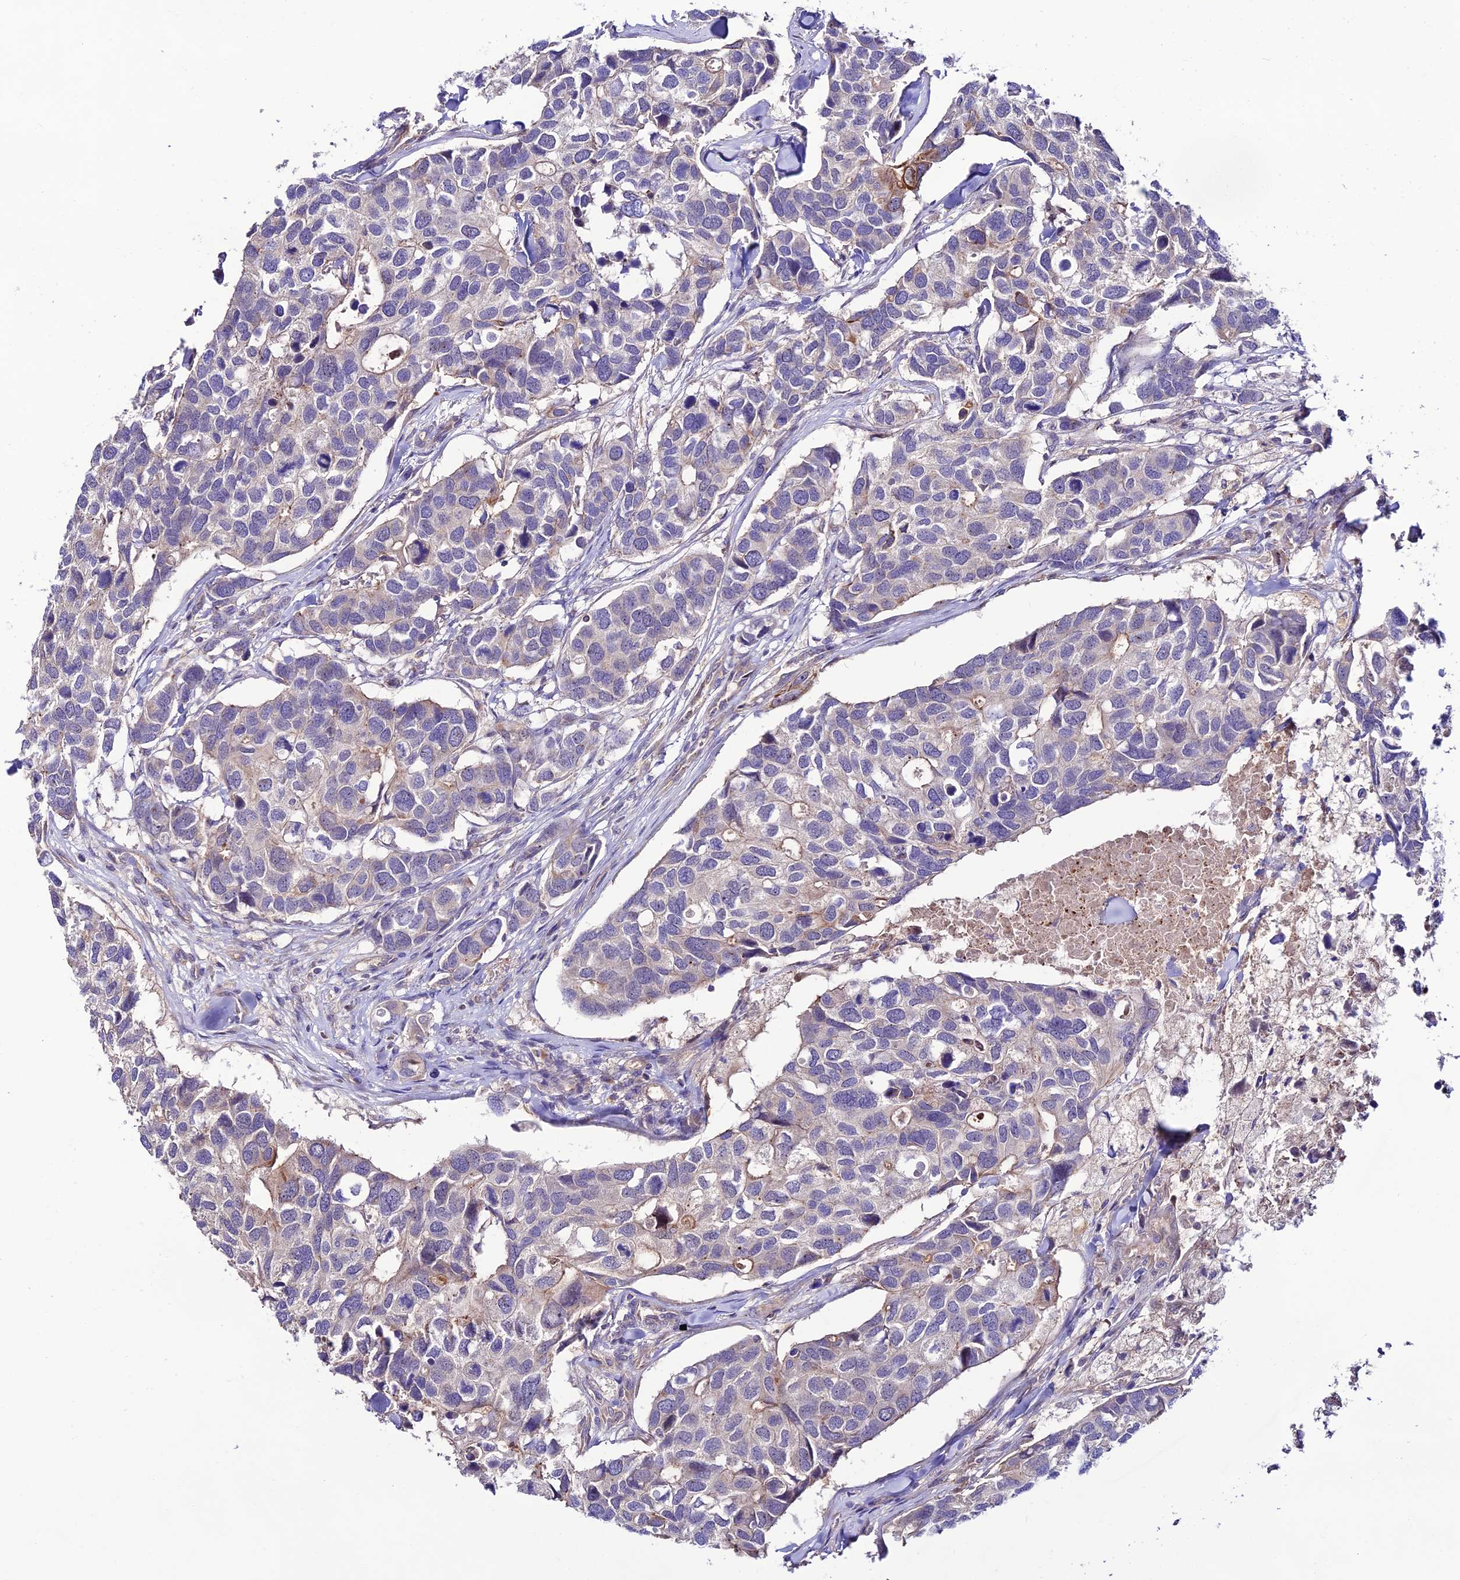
{"staining": {"intensity": "negative", "quantity": "none", "location": "none"}, "tissue": "breast cancer", "cell_type": "Tumor cells", "image_type": "cancer", "snomed": [{"axis": "morphology", "description": "Duct carcinoma"}, {"axis": "topography", "description": "Breast"}], "caption": "DAB (3,3'-diaminobenzidine) immunohistochemical staining of human breast infiltrating ductal carcinoma demonstrates no significant staining in tumor cells.", "gene": "BRME1", "patient": {"sex": "female", "age": 83}}